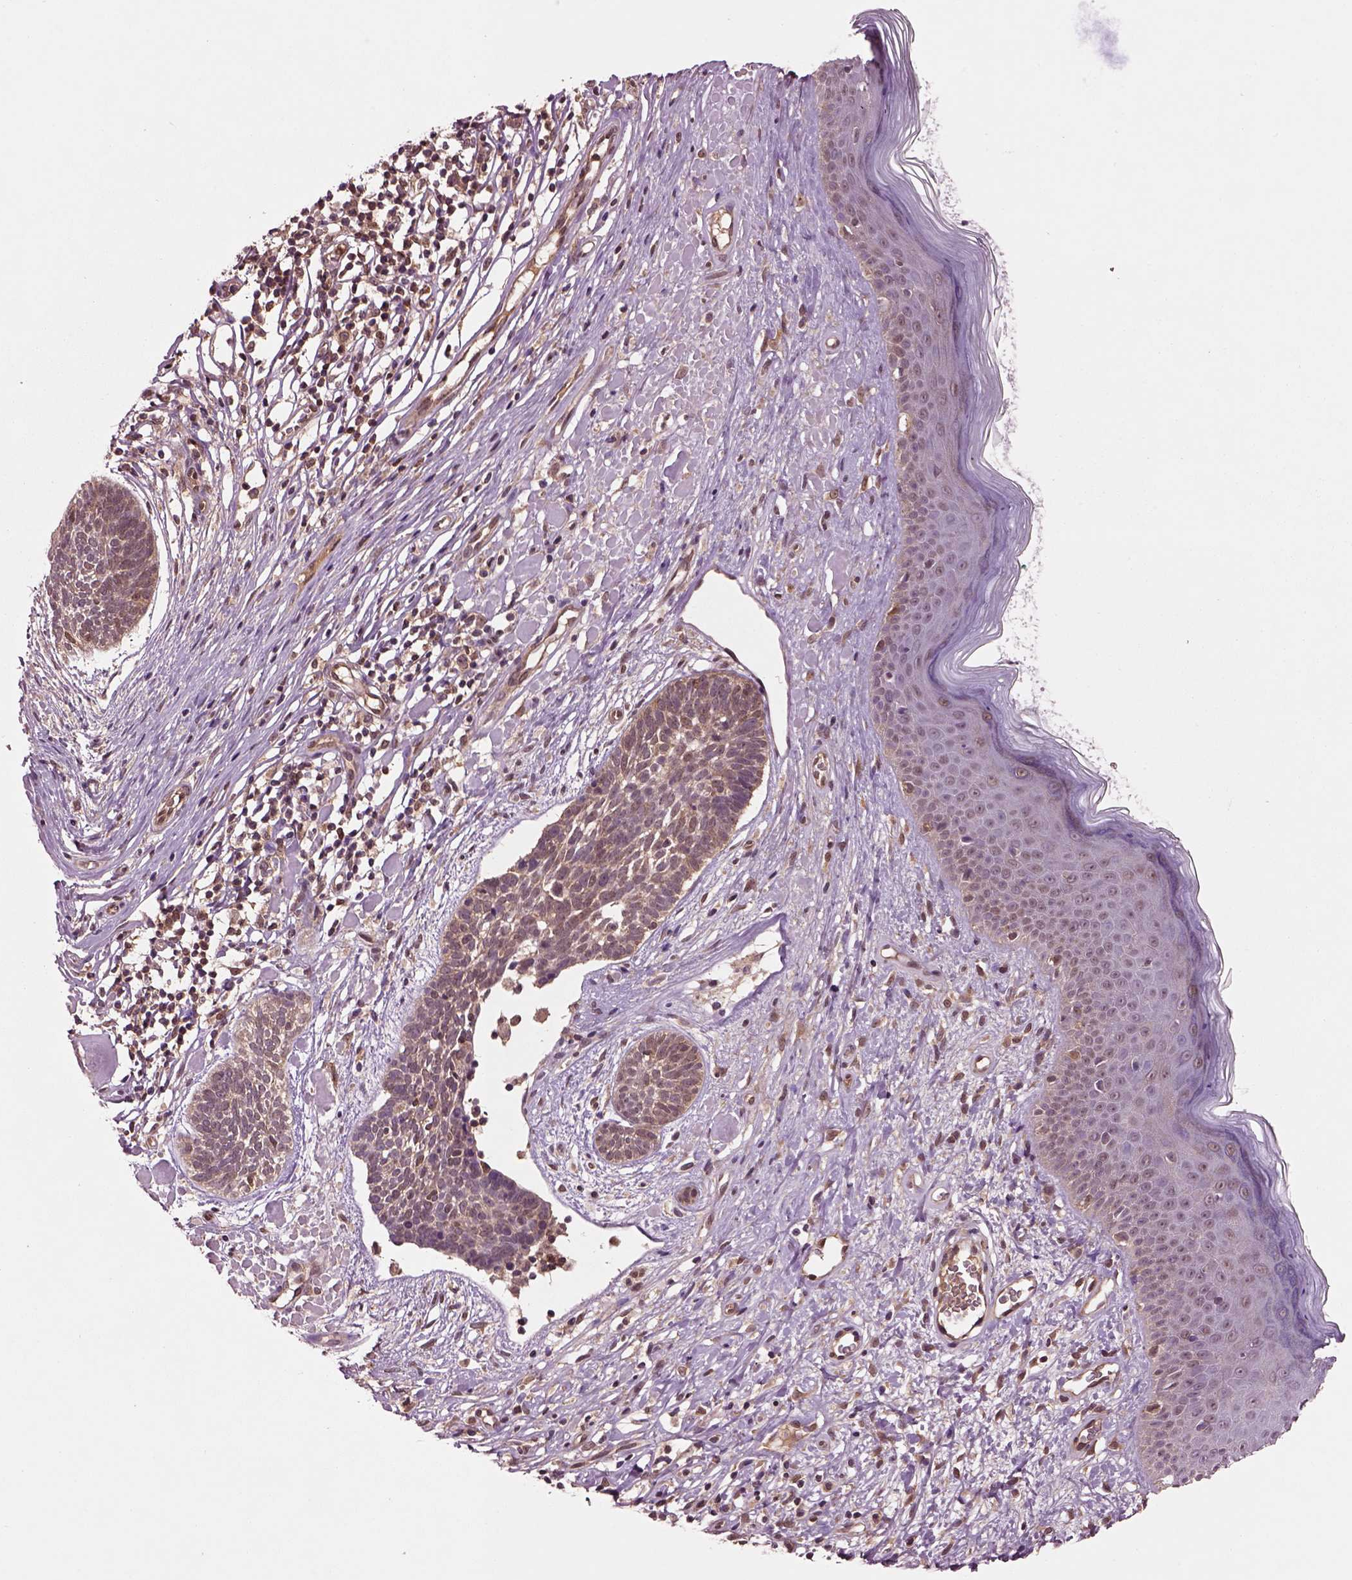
{"staining": {"intensity": "moderate", "quantity": ">75%", "location": "cytoplasmic/membranous"}, "tissue": "skin cancer", "cell_type": "Tumor cells", "image_type": "cancer", "snomed": [{"axis": "morphology", "description": "Basal cell carcinoma"}, {"axis": "topography", "description": "Skin"}], "caption": "Tumor cells display medium levels of moderate cytoplasmic/membranous expression in about >75% of cells in skin basal cell carcinoma.", "gene": "MDP1", "patient": {"sex": "male", "age": 85}}